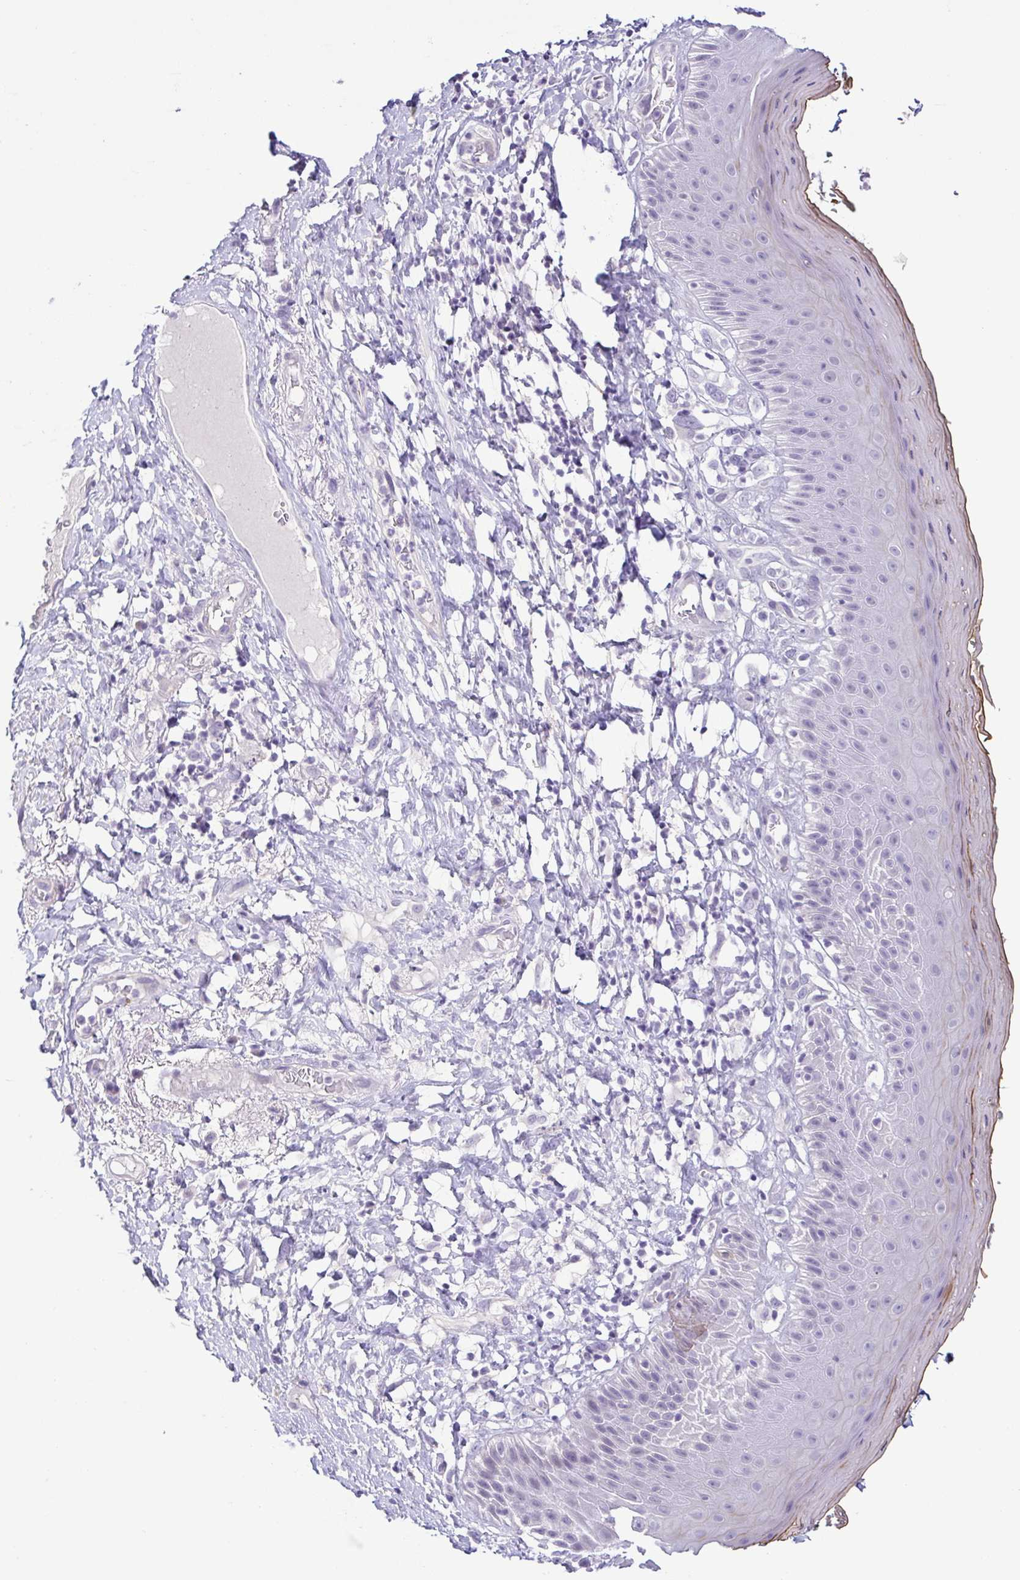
{"staining": {"intensity": "moderate", "quantity": "<25%", "location": "cytoplasmic/membranous"}, "tissue": "skin", "cell_type": "Epidermal cells", "image_type": "normal", "snomed": [{"axis": "morphology", "description": "Normal tissue, NOS"}, {"axis": "topography", "description": "Anal"}], "caption": "Immunohistochemistry staining of unremarkable skin, which exhibits low levels of moderate cytoplasmic/membranous expression in approximately <25% of epidermal cells indicating moderate cytoplasmic/membranous protein staining. The staining was performed using DAB (brown) for protein detection and nuclei were counterstained in hematoxylin (blue).", "gene": "TERT", "patient": {"sex": "male", "age": 78}}